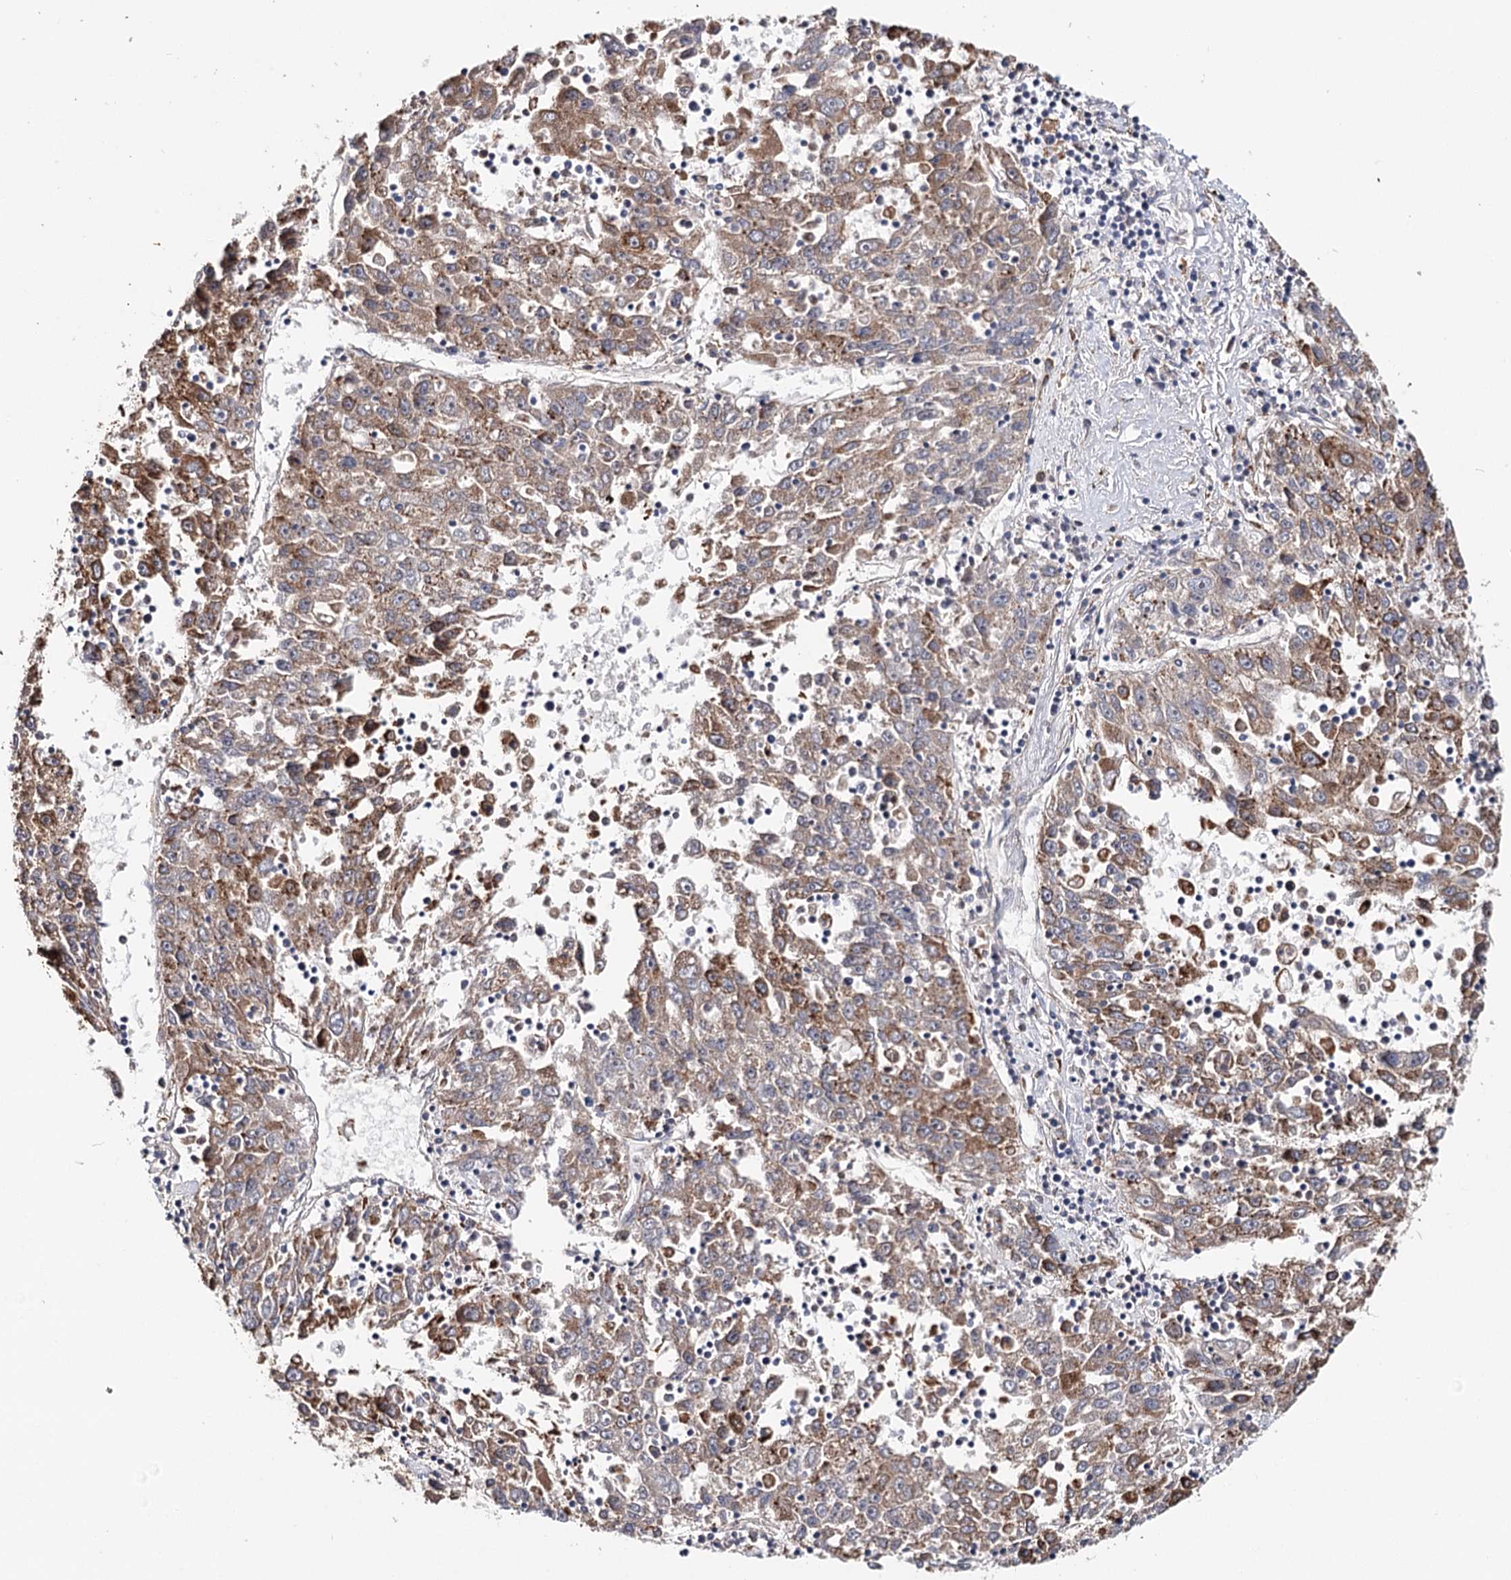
{"staining": {"intensity": "strong", "quantity": ">75%", "location": "cytoplasmic/membranous"}, "tissue": "liver cancer", "cell_type": "Tumor cells", "image_type": "cancer", "snomed": [{"axis": "morphology", "description": "Carcinoma, Hepatocellular, NOS"}, {"axis": "topography", "description": "Liver"}], "caption": "The photomicrograph demonstrates a brown stain indicating the presence of a protein in the cytoplasmic/membranous of tumor cells in liver hepatocellular carcinoma.", "gene": "VEGFA", "patient": {"sex": "male", "age": 49}}